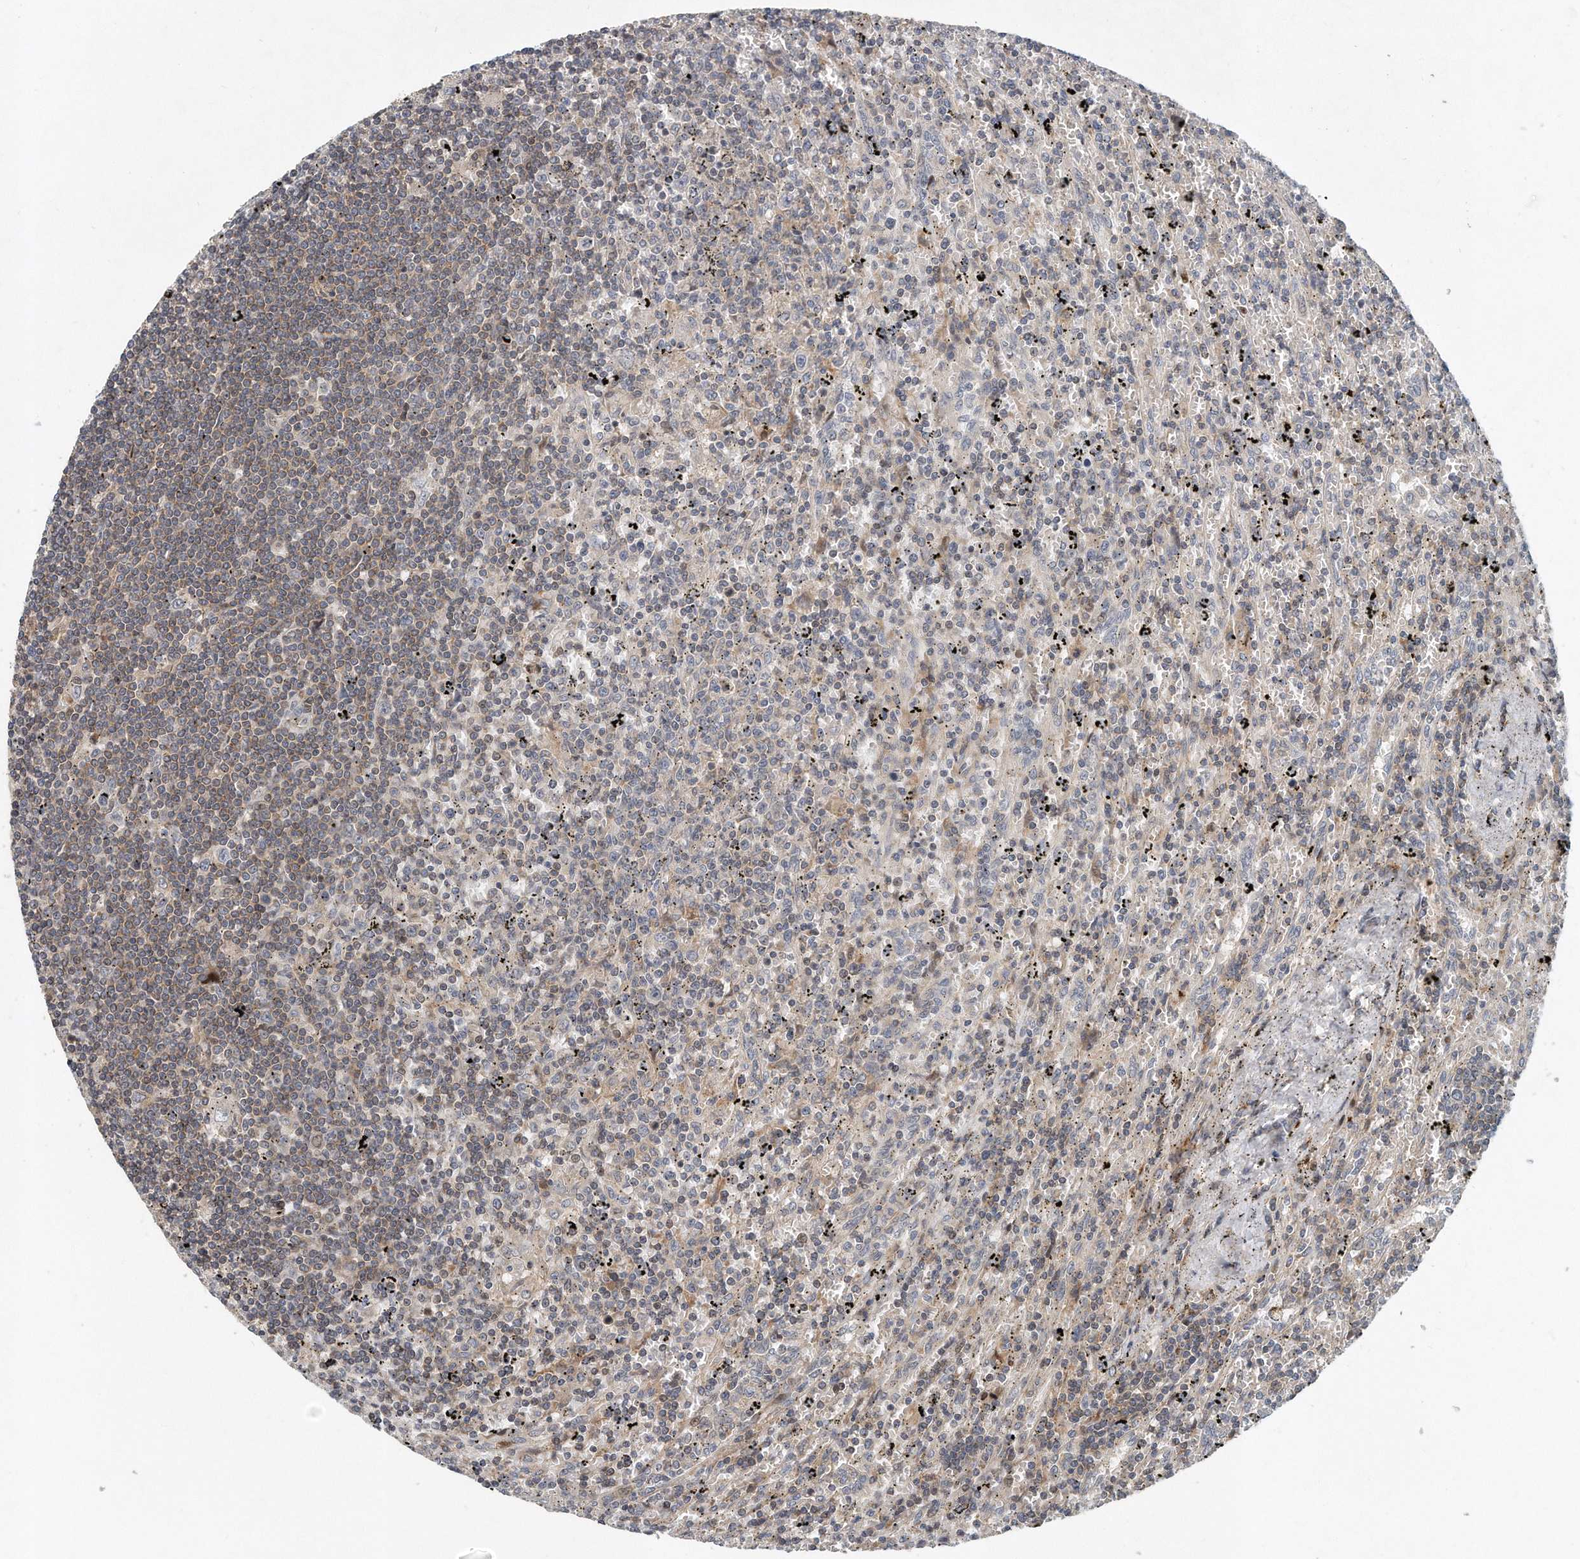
{"staining": {"intensity": "weak", "quantity": "25%-75%", "location": "cytoplasmic/membranous"}, "tissue": "lymphoma", "cell_type": "Tumor cells", "image_type": "cancer", "snomed": [{"axis": "morphology", "description": "Malignant lymphoma, non-Hodgkin's type, Low grade"}, {"axis": "topography", "description": "Spleen"}], "caption": "An IHC image of neoplastic tissue is shown. Protein staining in brown labels weak cytoplasmic/membranous positivity in low-grade malignant lymphoma, non-Hodgkin's type within tumor cells. (DAB (3,3'-diaminobenzidine) = brown stain, brightfield microscopy at high magnification).", "gene": "PCDH8", "patient": {"sex": "male", "age": 76}}